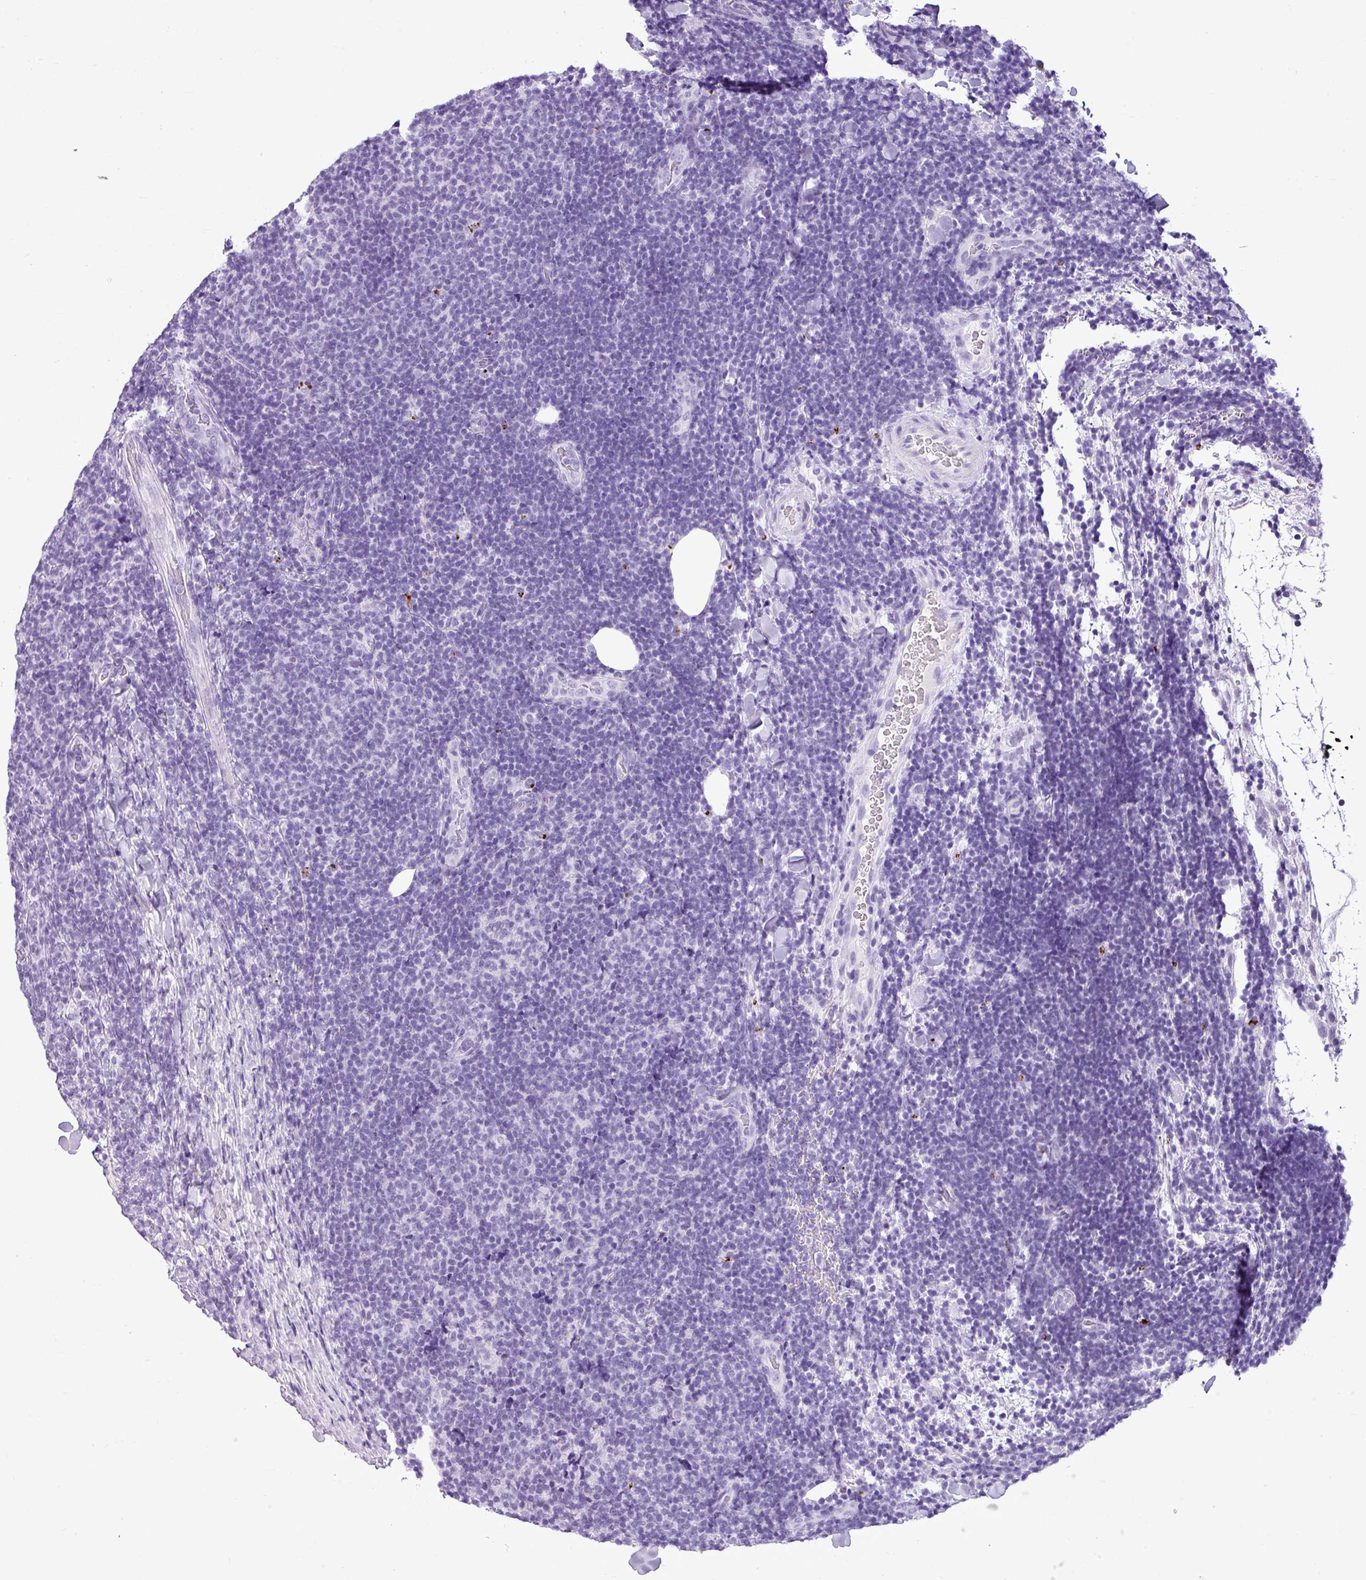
{"staining": {"intensity": "negative", "quantity": "none", "location": "none"}, "tissue": "lymphoma", "cell_type": "Tumor cells", "image_type": "cancer", "snomed": [{"axis": "morphology", "description": "Malignant lymphoma, non-Hodgkin's type, Low grade"}, {"axis": "topography", "description": "Lymph node"}], "caption": "Immunohistochemistry photomicrograph of human malignant lymphoma, non-Hodgkin's type (low-grade) stained for a protein (brown), which exhibits no staining in tumor cells. The staining was performed using DAB (3,3'-diaminobenzidine) to visualize the protein expression in brown, while the nuclei were stained in blue with hematoxylin (Magnification: 20x).", "gene": "IL17A", "patient": {"sex": "male", "age": 66}}